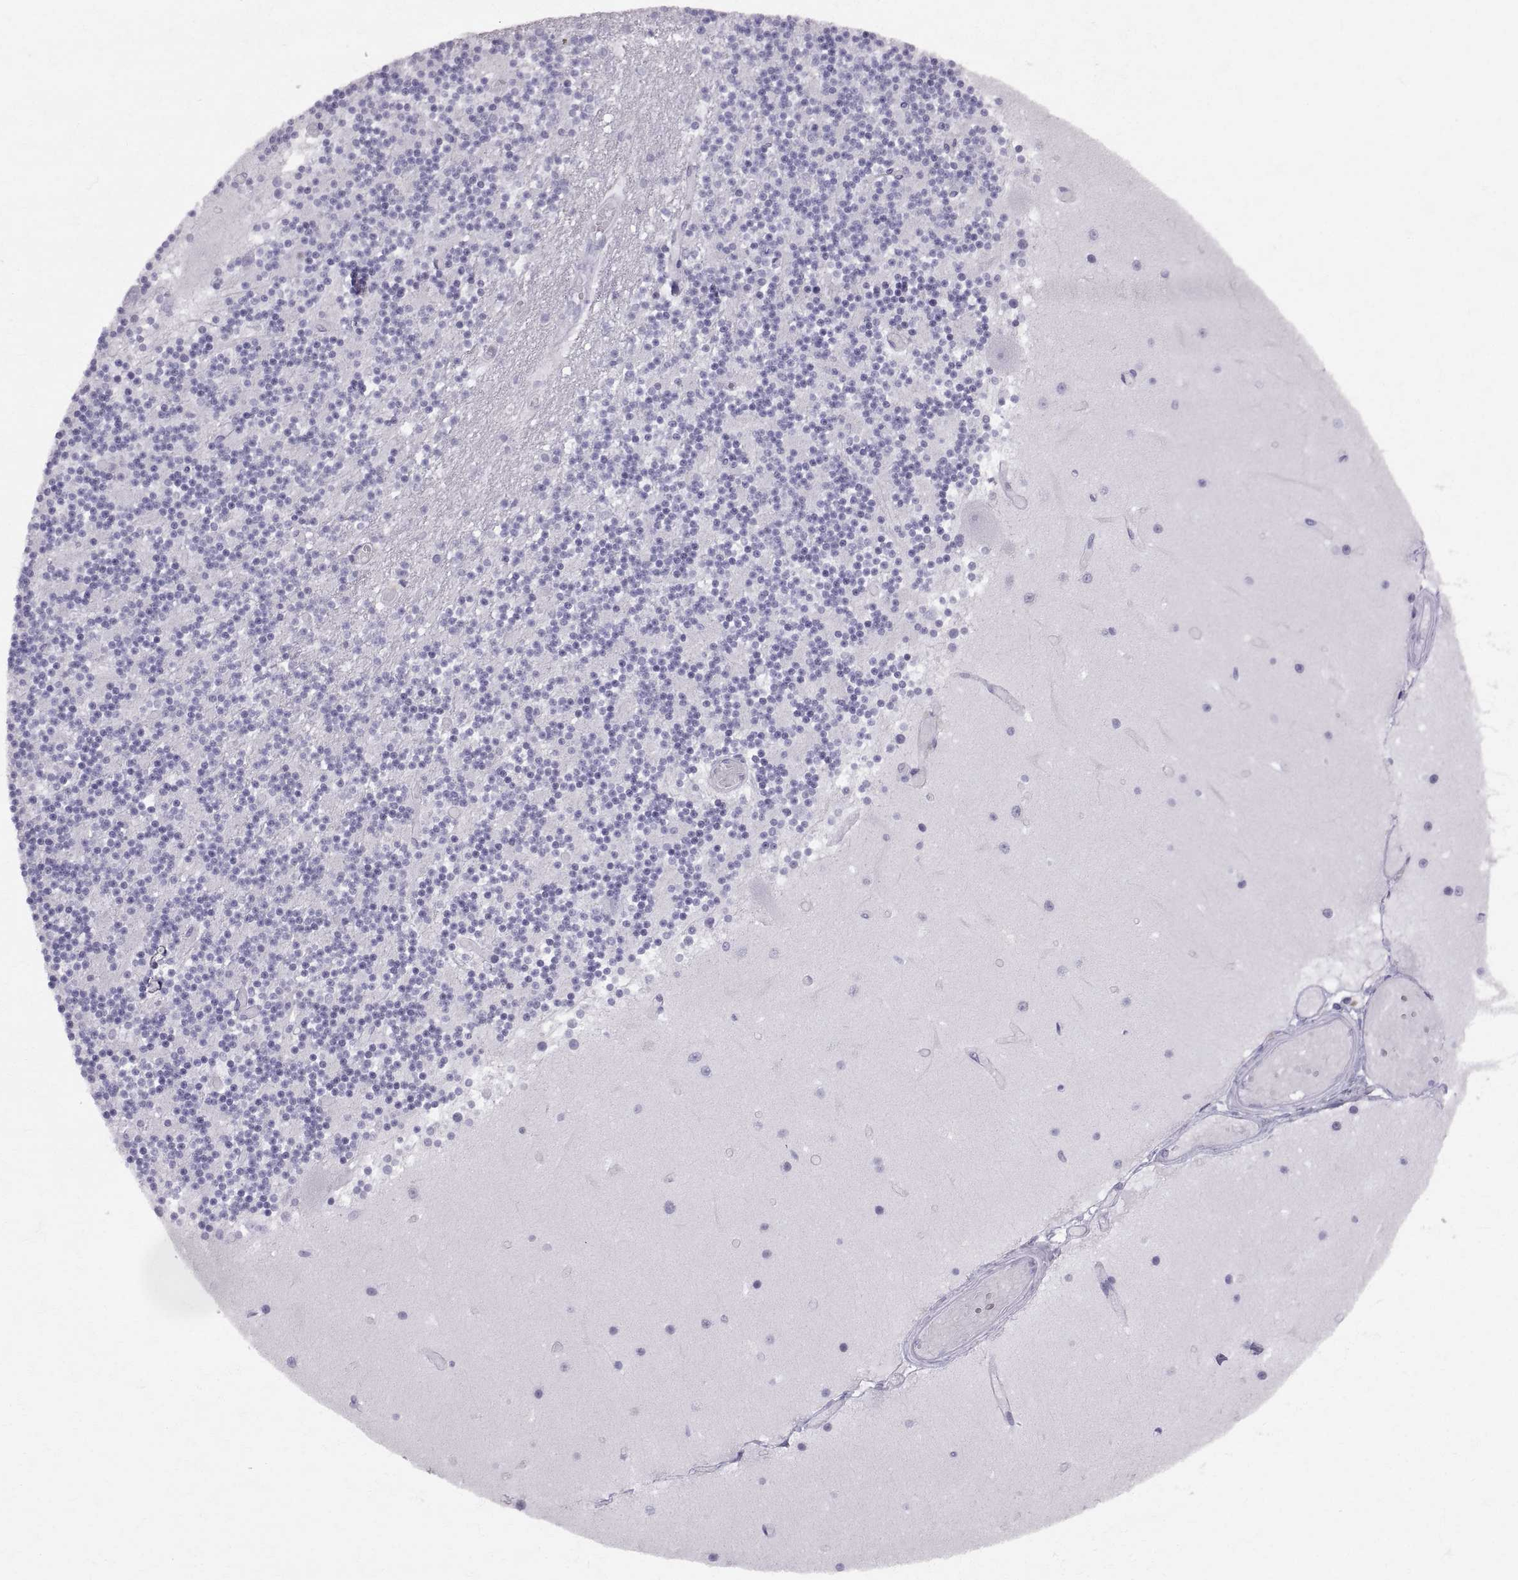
{"staining": {"intensity": "negative", "quantity": "none", "location": "none"}, "tissue": "cerebellum", "cell_type": "Cells in granular layer", "image_type": "normal", "snomed": [{"axis": "morphology", "description": "Normal tissue, NOS"}, {"axis": "topography", "description": "Cerebellum"}], "caption": "This is an IHC micrograph of benign human cerebellum. There is no expression in cells in granular layer.", "gene": "SLC22A6", "patient": {"sex": "female", "age": 28}}